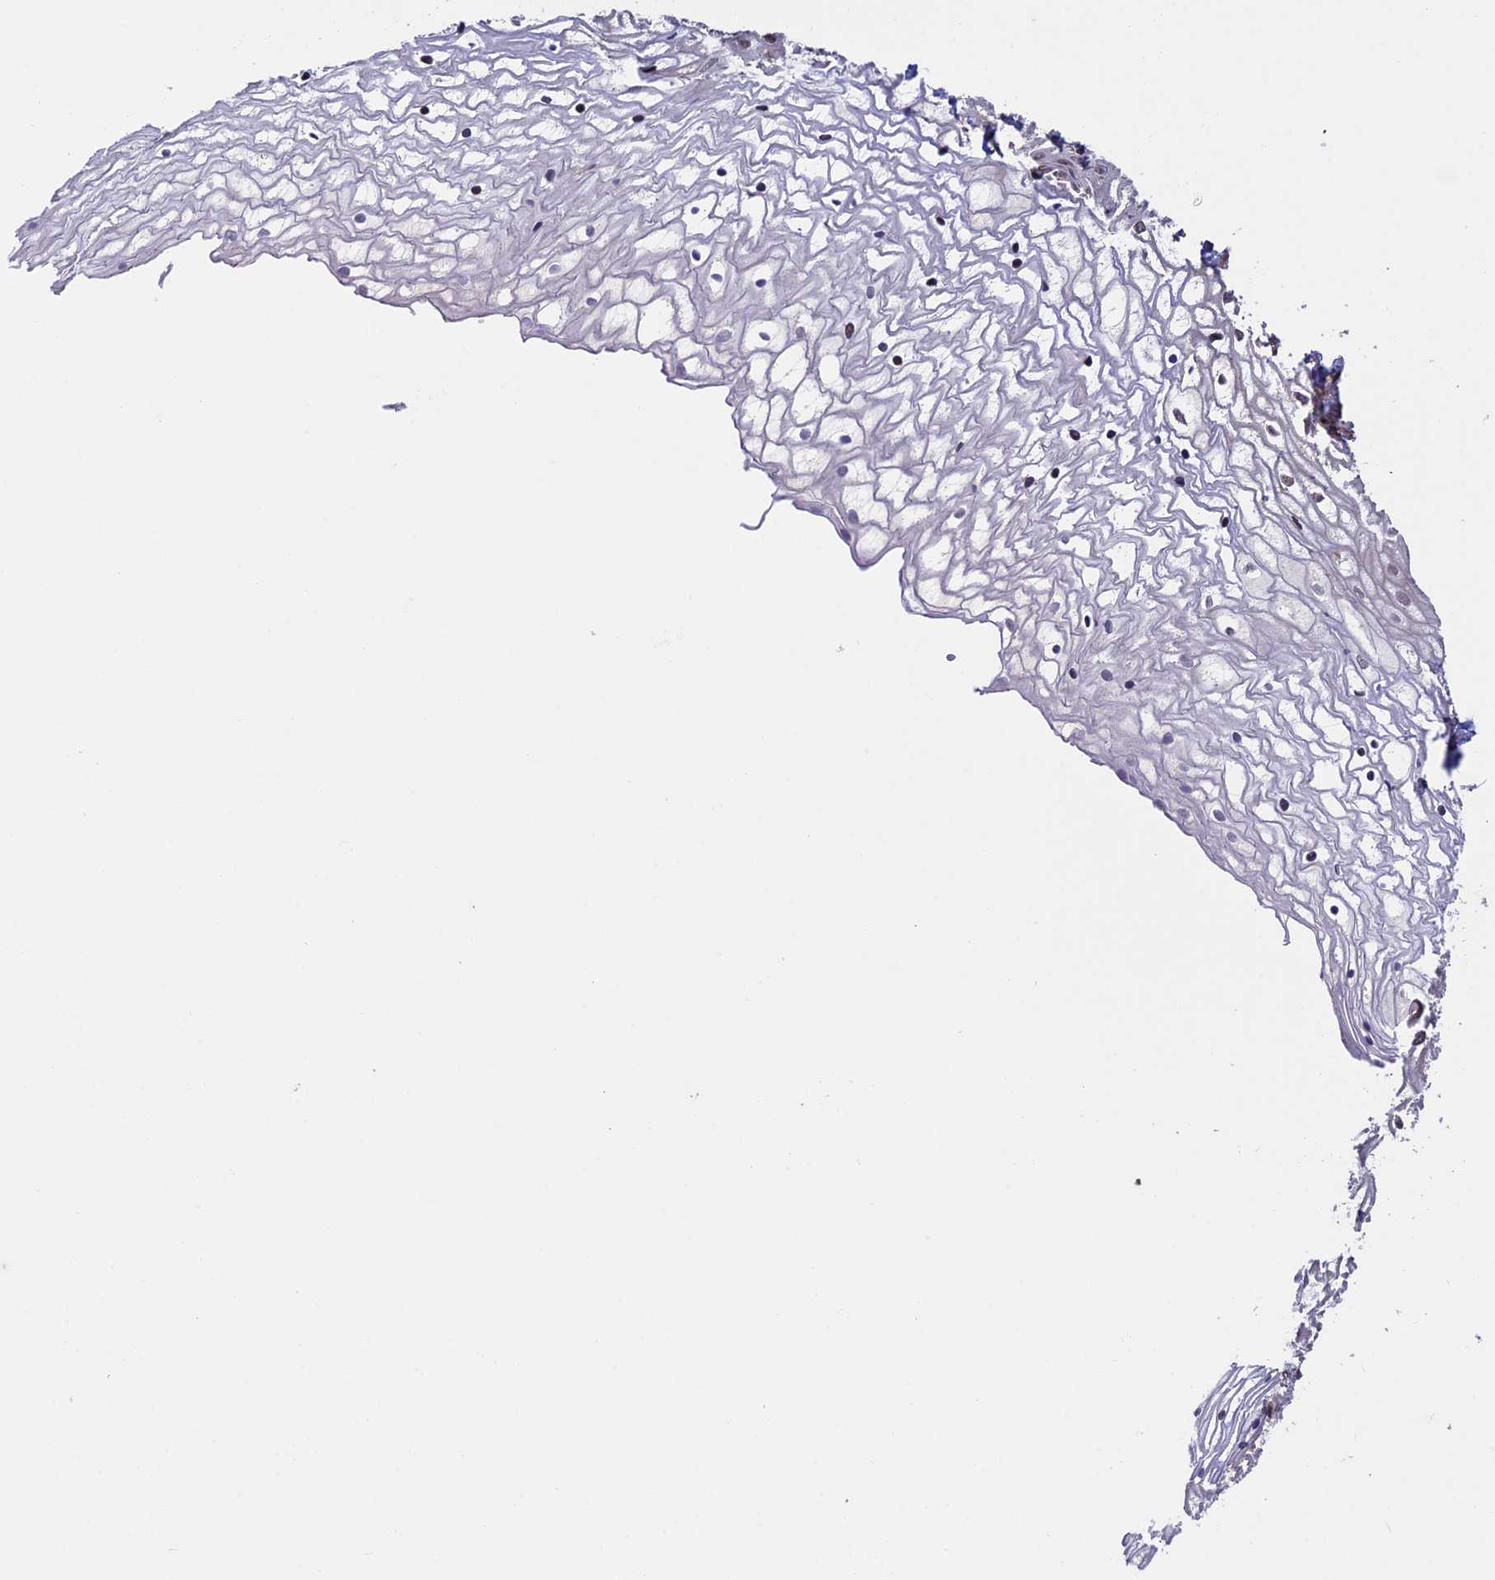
{"staining": {"intensity": "moderate", "quantity": "25%-75%", "location": "cytoplasmic/membranous"}, "tissue": "vagina", "cell_type": "Squamous epithelial cells", "image_type": "normal", "snomed": [{"axis": "morphology", "description": "Normal tissue, NOS"}, {"axis": "topography", "description": "Vagina"}], "caption": "Squamous epithelial cells demonstrate medium levels of moderate cytoplasmic/membranous positivity in approximately 25%-75% of cells in unremarkable human vagina.", "gene": "RNF17", "patient": {"sex": "female", "age": 34}}